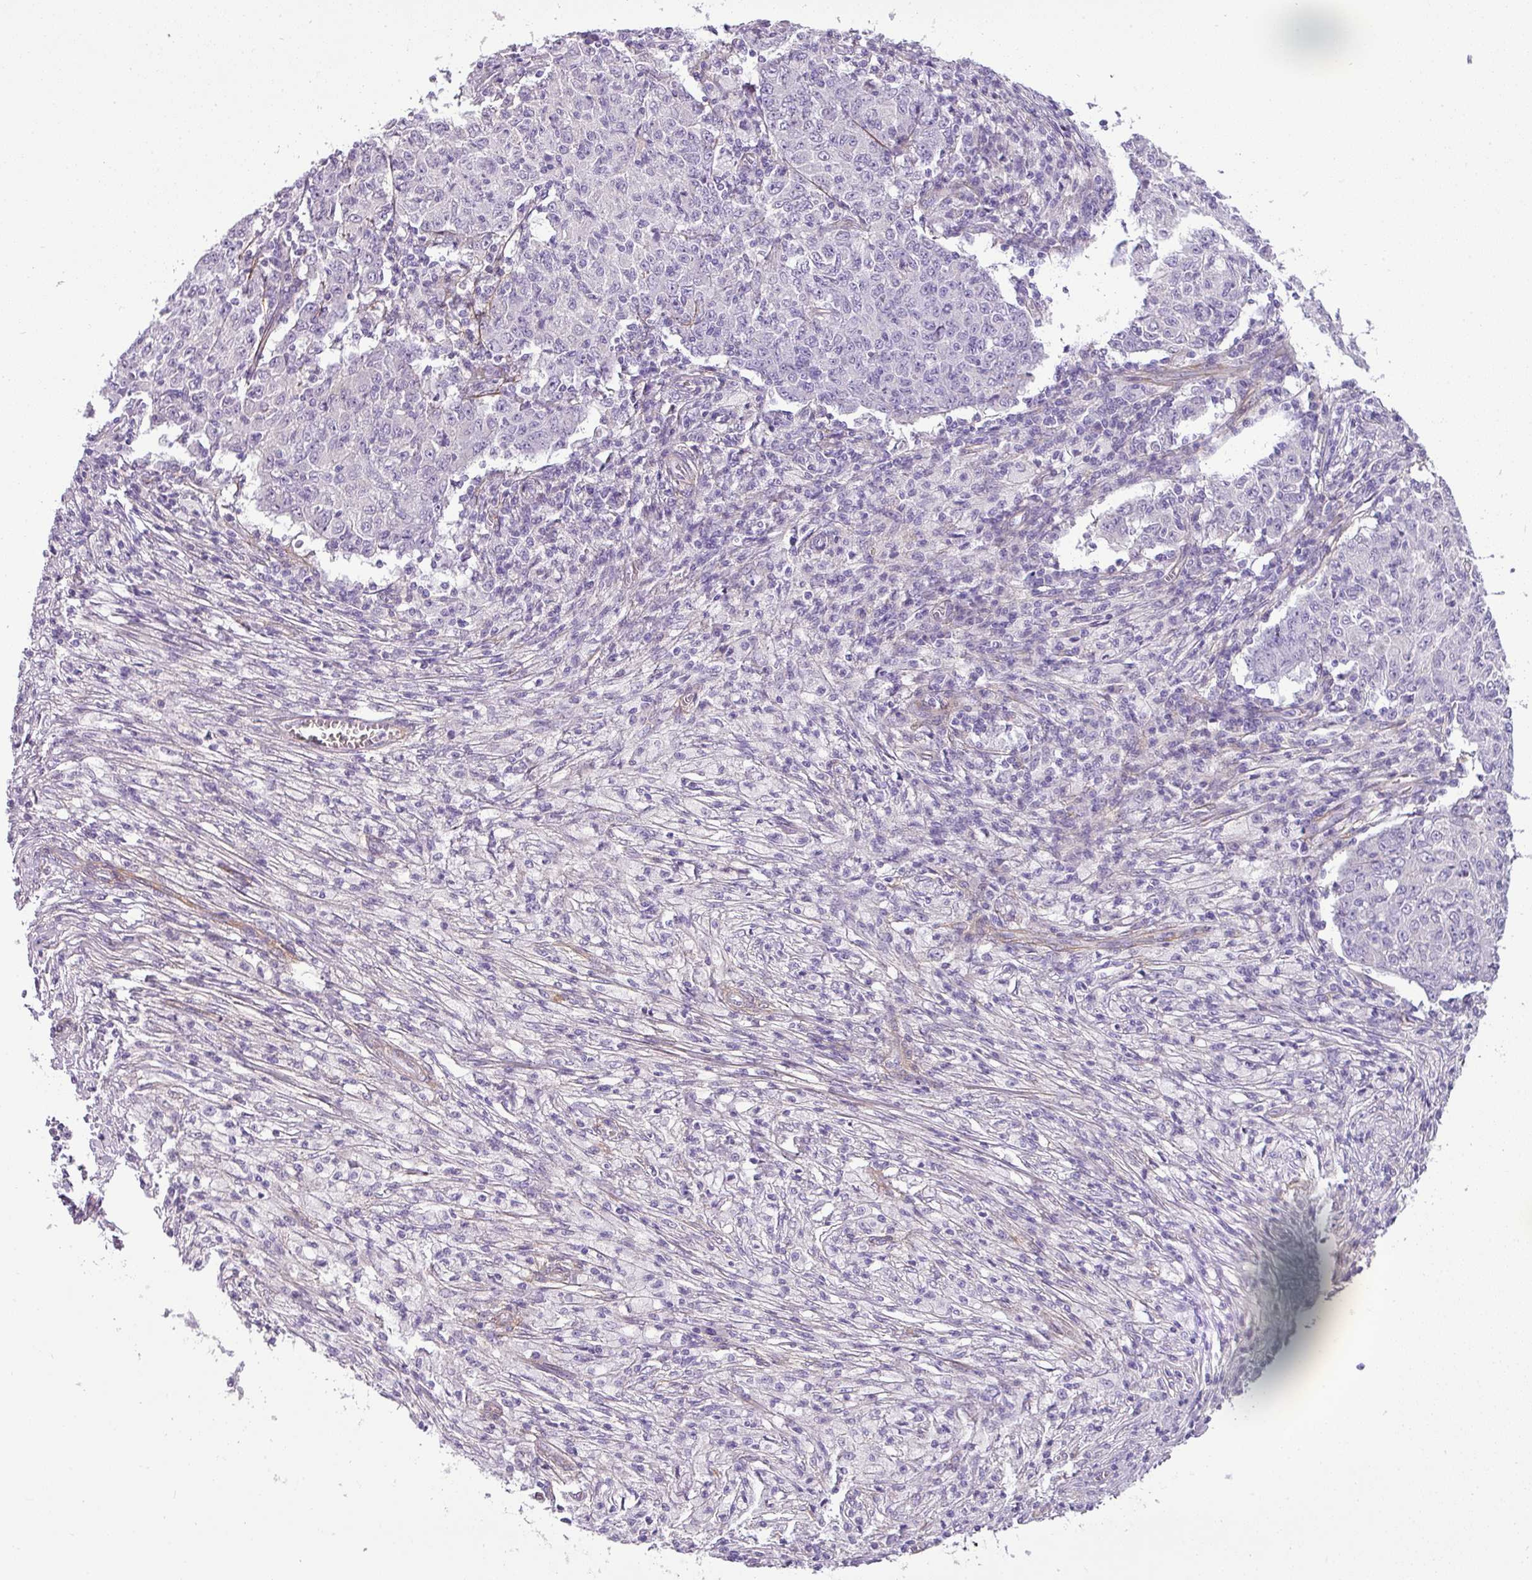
{"staining": {"intensity": "negative", "quantity": "none", "location": "none"}, "tissue": "ovarian cancer", "cell_type": "Tumor cells", "image_type": "cancer", "snomed": [{"axis": "morphology", "description": "Carcinoma, endometroid"}, {"axis": "topography", "description": "Ovary"}], "caption": "Immunohistochemical staining of human ovarian endometroid carcinoma exhibits no significant positivity in tumor cells.", "gene": "PARD6G", "patient": {"sex": "female", "age": 42}}